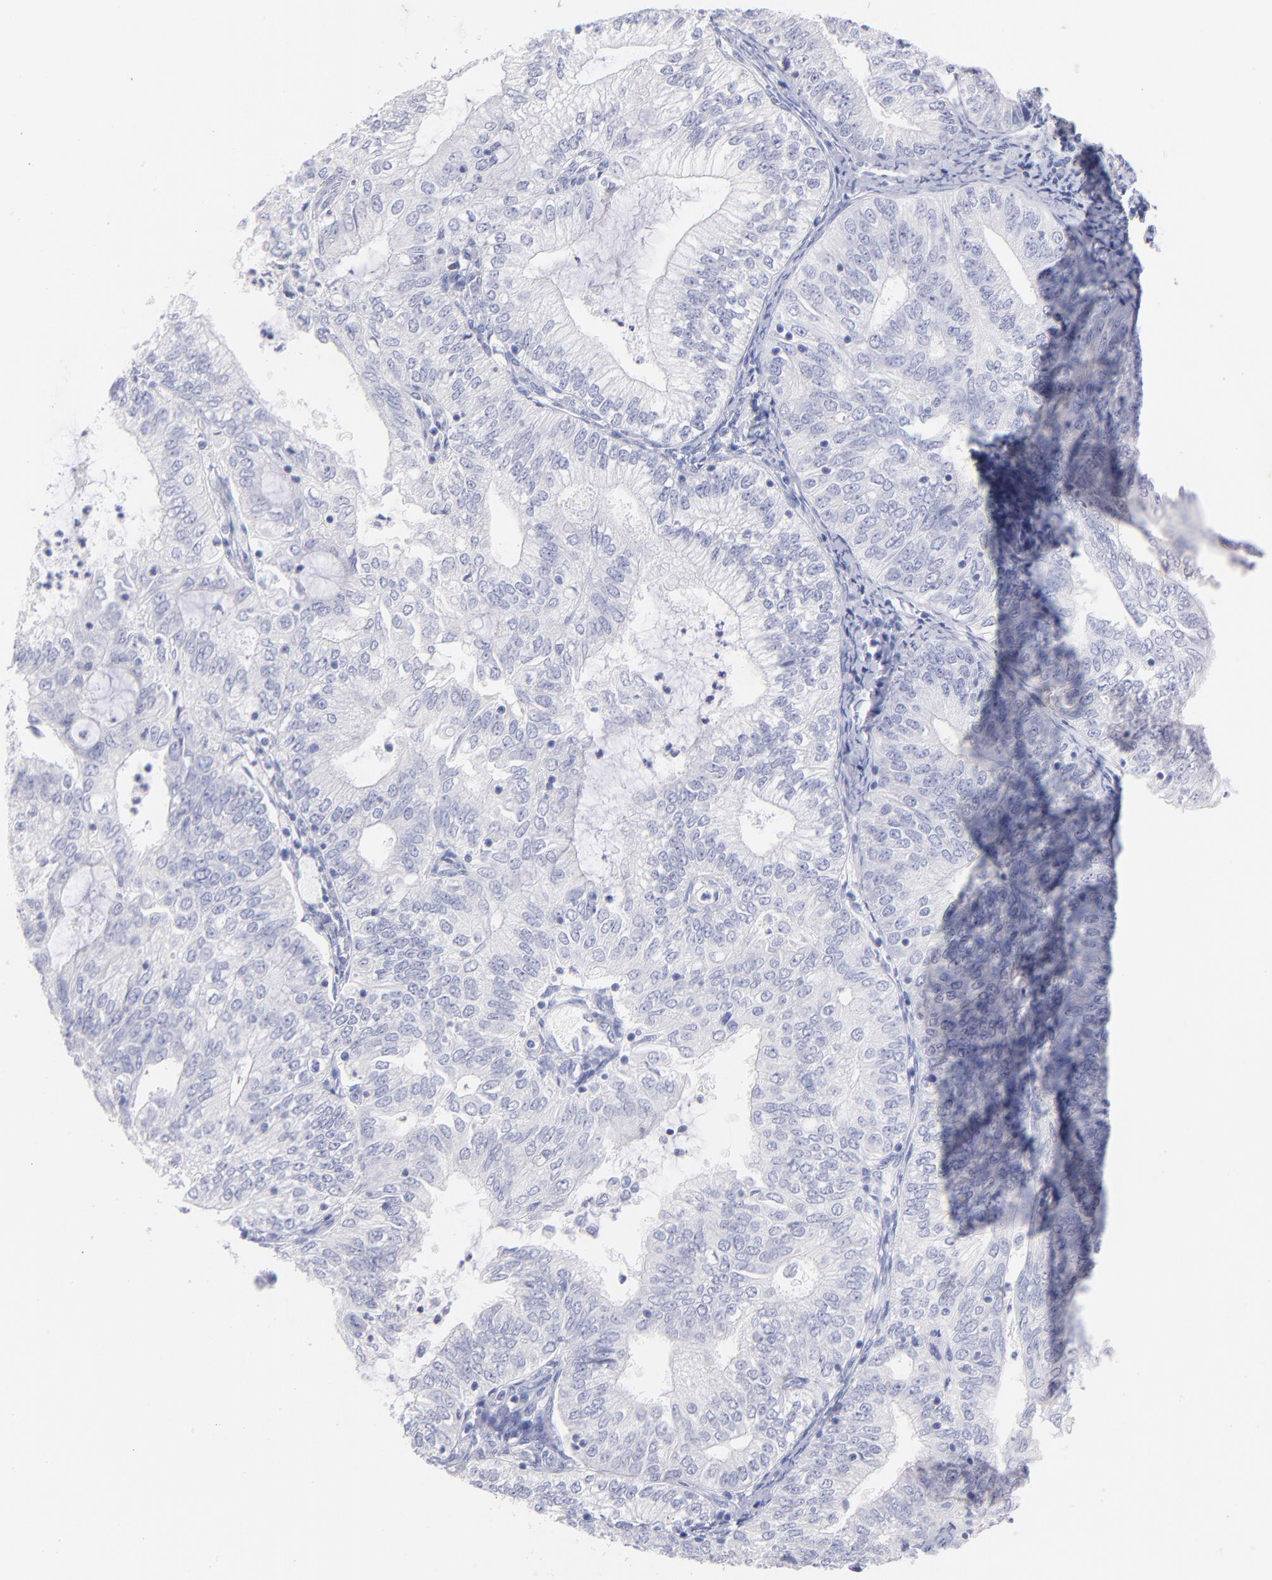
{"staining": {"intensity": "negative", "quantity": "none", "location": "none"}, "tissue": "endometrial cancer", "cell_type": "Tumor cells", "image_type": "cancer", "snomed": [{"axis": "morphology", "description": "Adenocarcinoma, NOS"}, {"axis": "topography", "description": "Endometrium"}], "caption": "Immunohistochemical staining of human adenocarcinoma (endometrial) shows no significant expression in tumor cells. Nuclei are stained in blue.", "gene": "SCGN", "patient": {"sex": "female", "age": 69}}